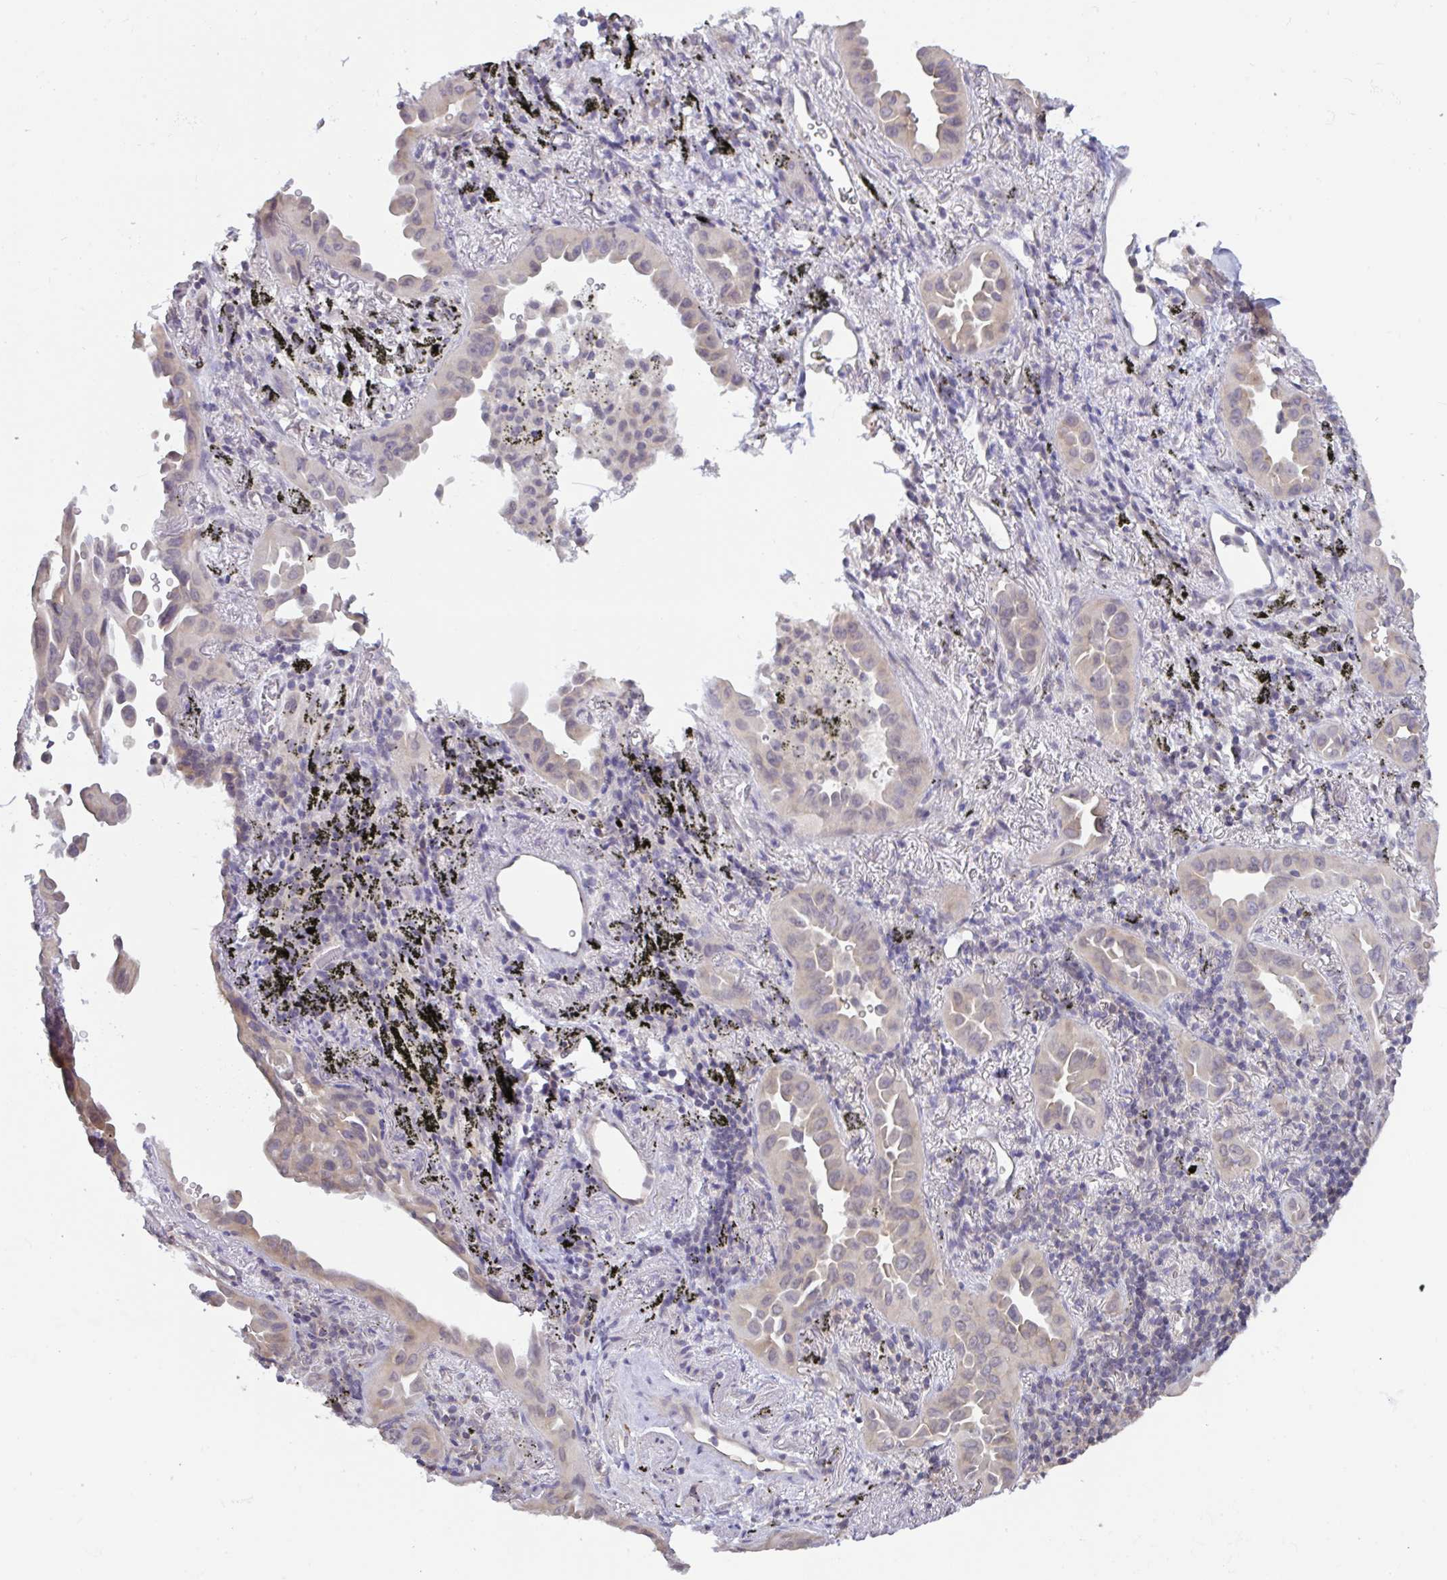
{"staining": {"intensity": "weak", "quantity": "<25%", "location": "nuclear"}, "tissue": "lung cancer", "cell_type": "Tumor cells", "image_type": "cancer", "snomed": [{"axis": "morphology", "description": "Adenocarcinoma, NOS"}, {"axis": "topography", "description": "Lung"}], "caption": "Immunohistochemistry (IHC) of lung cancer demonstrates no expression in tumor cells.", "gene": "HYPK", "patient": {"sex": "male", "age": 68}}